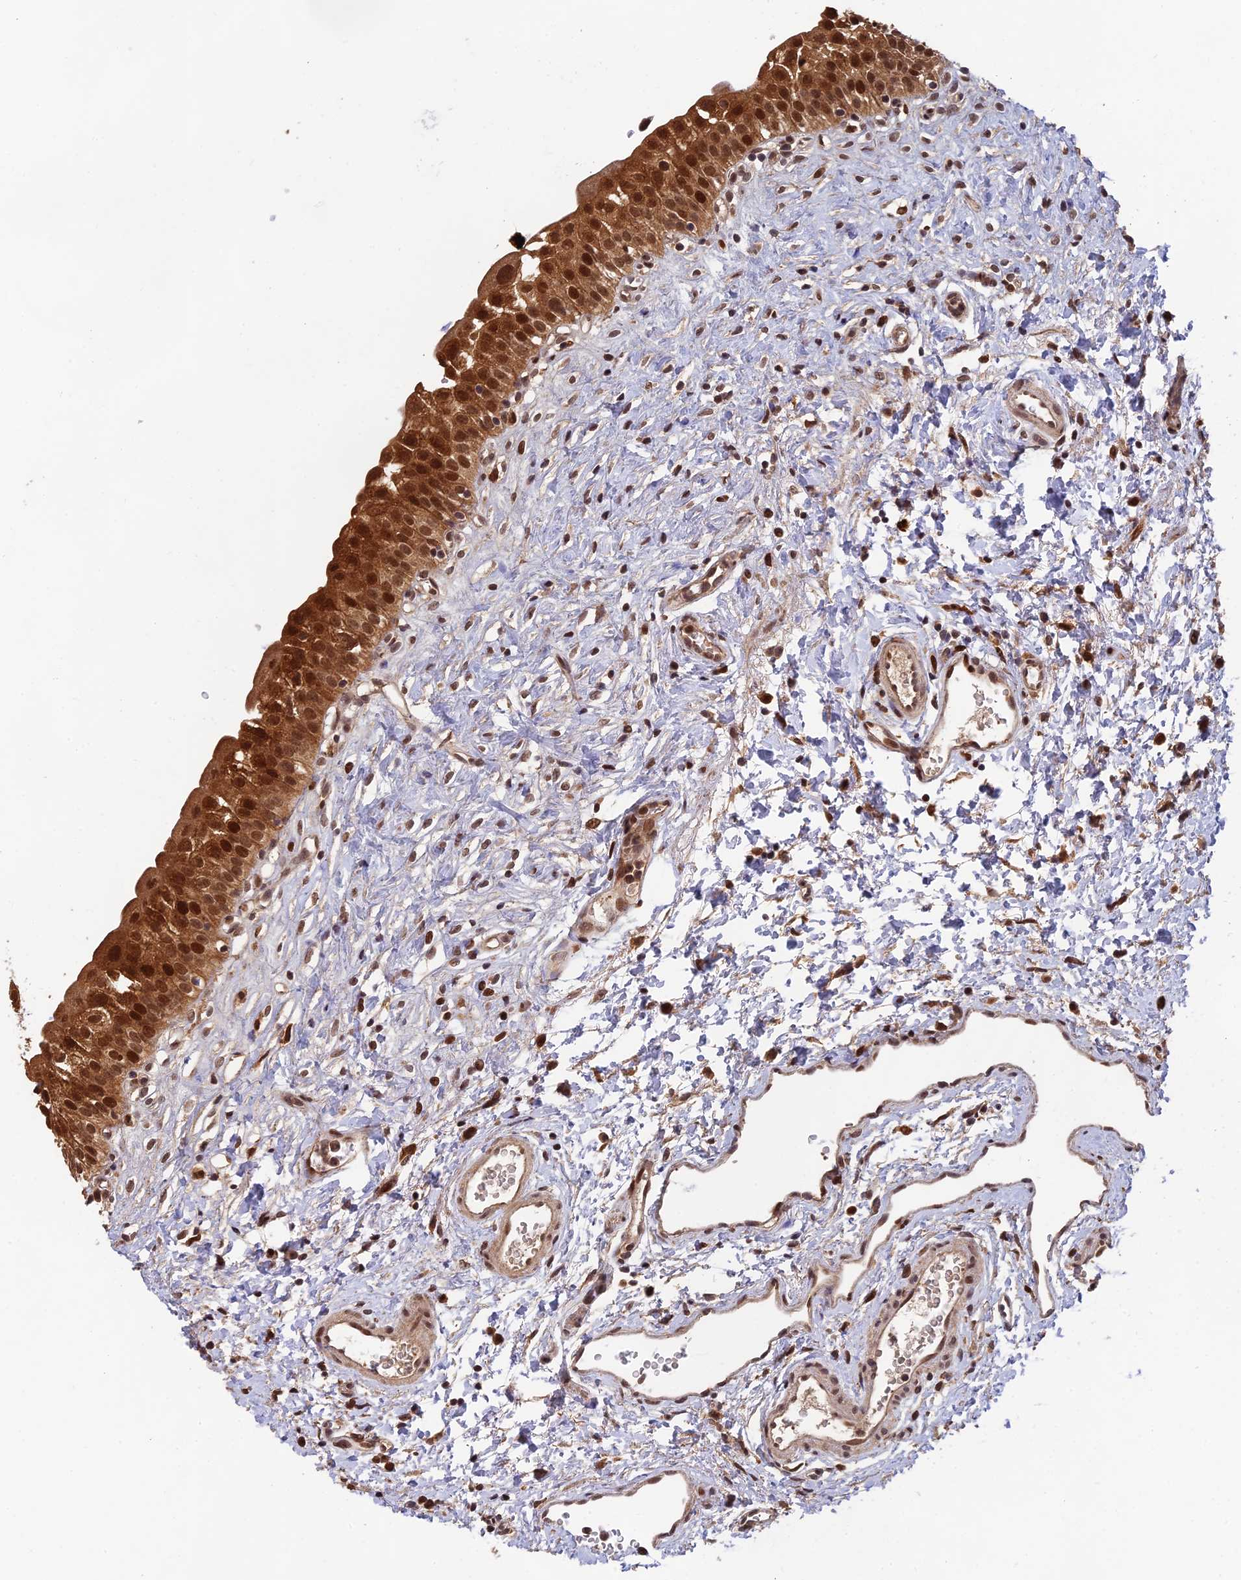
{"staining": {"intensity": "strong", "quantity": ">75%", "location": "cytoplasmic/membranous,nuclear"}, "tissue": "urinary bladder", "cell_type": "Urothelial cells", "image_type": "normal", "snomed": [{"axis": "morphology", "description": "Normal tissue, NOS"}, {"axis": "topography", "description": "Urinary bladder"}], "caption": "Protein expression analysis of unremarkable urinary bladder demonstrates strong cytoplasmic/membranous,nuclear expression in approximately >75% of urothelial cells. The protein is stained brown, and the nuclei are stained in blue (DAB (3,3'-diaminobenzidine) IHC with brightfield microscopy, high magnification).", "gene": "OSBPL1A", "patient": {"sex": "male", "age": 51}}